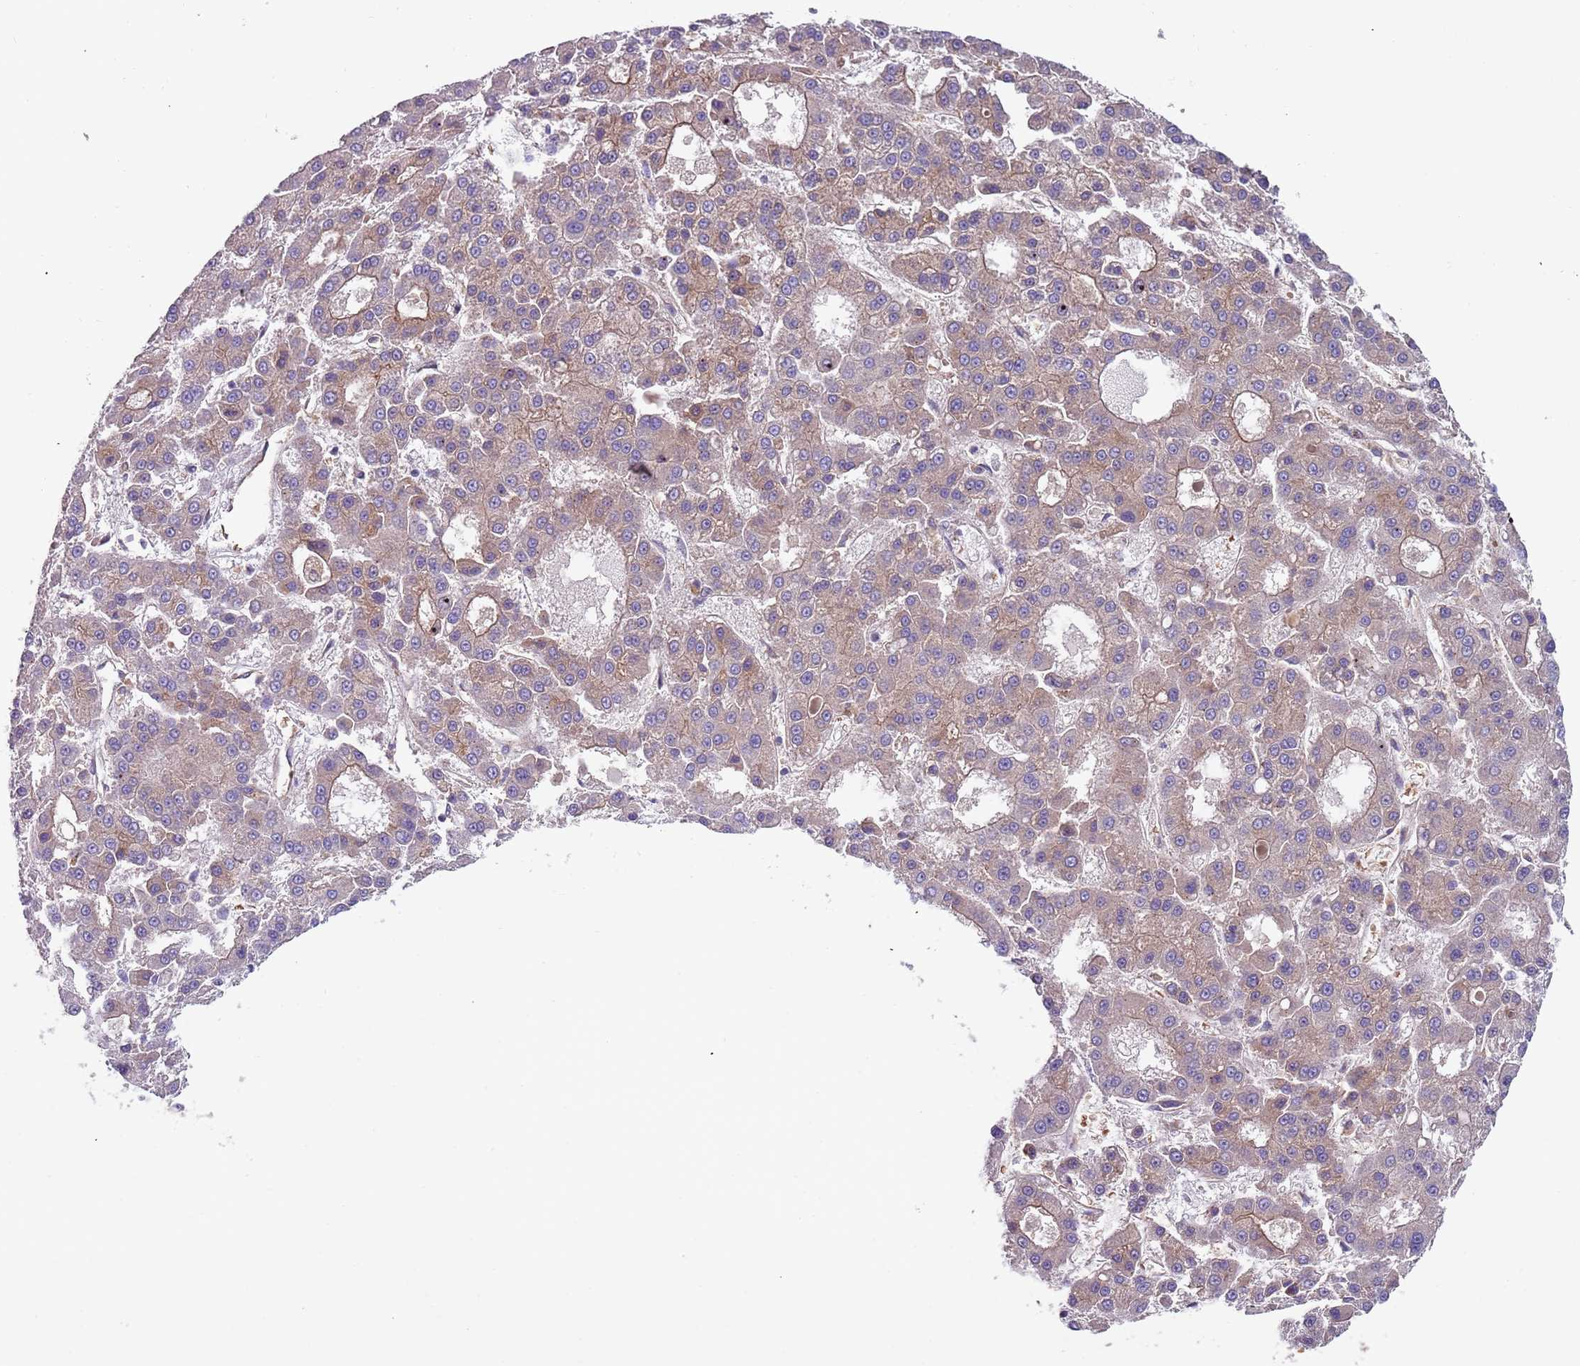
{"staining": {"intensity": "moderate", "quantity": ">75%", "location": "cytoplasmic/membranous"}, "tissue": "liver cancer", "cell_type": "Tumor cells", "image_type": "cancer", "snomed": [{"axis": "morphology", "description": "Carcinoma, Hepatocellular, NOS"}, {"axis": "topography", "description": "Liver"}], "caption": "Tumor cells exhibit medium levels of moderate cytoplasmic/membranous staining in approximately >75% of cells in human liver cancer.", "gene": "VWCE", "patient": {"sex": "male", "age": 70}}